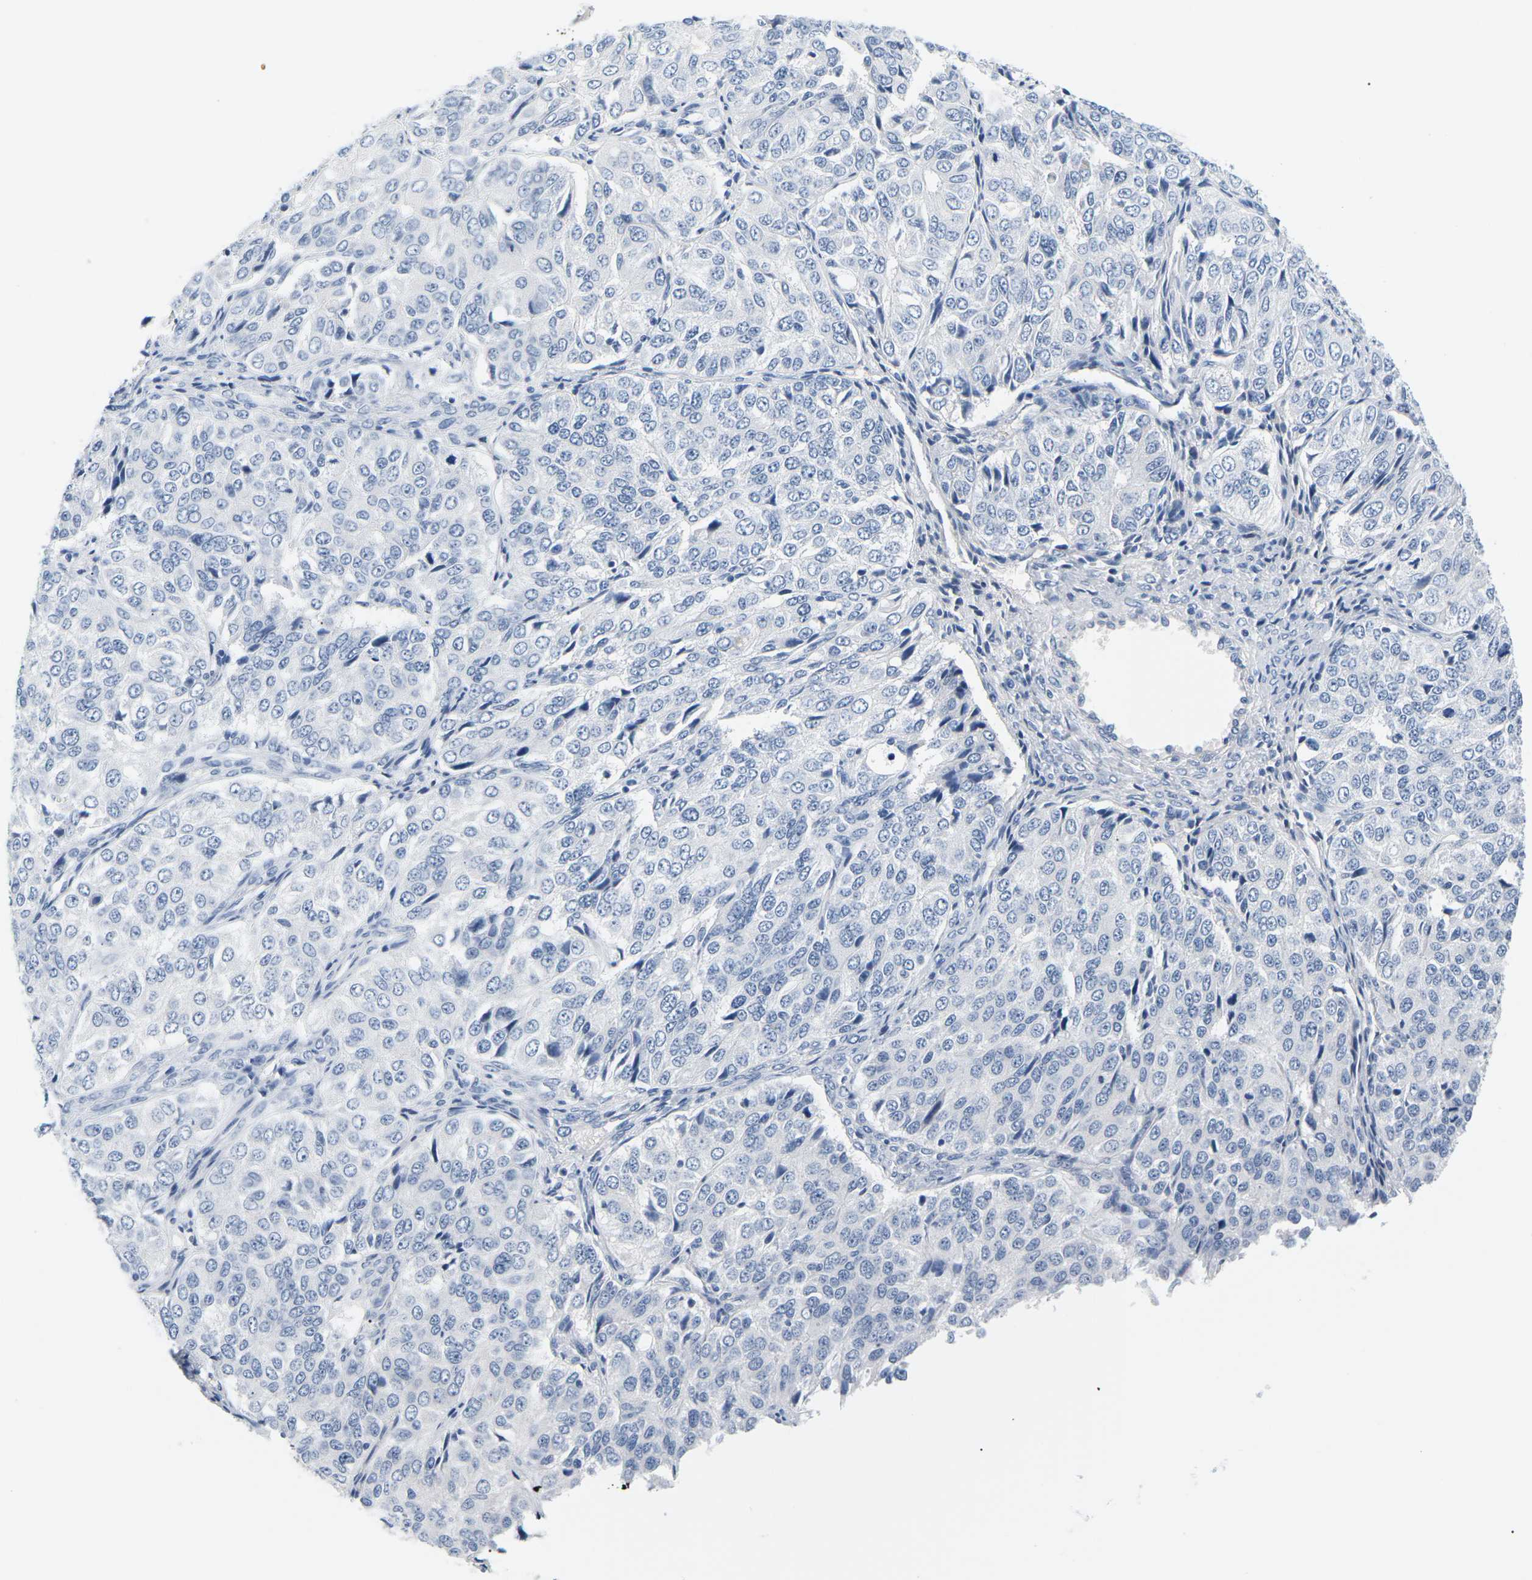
{"staining": {"intensity": "negative", "quantity": "none", "location": "none"}, "tissue": "ovarian cancer", "cell_type": "Tumor cells", "image_type": "cancer", "snomed": [{"axis": "morphology", "description": "Carcinoma, endometroid"}, {"axis": "topography", "description": "Ovary"}], "caption": "This is an IHC photomicrograph of human ovarian endometroid carcinoma. There is no staining in tumor cells.", "gene": "APOB", "patient": {"sex": "female", "age": 51}}